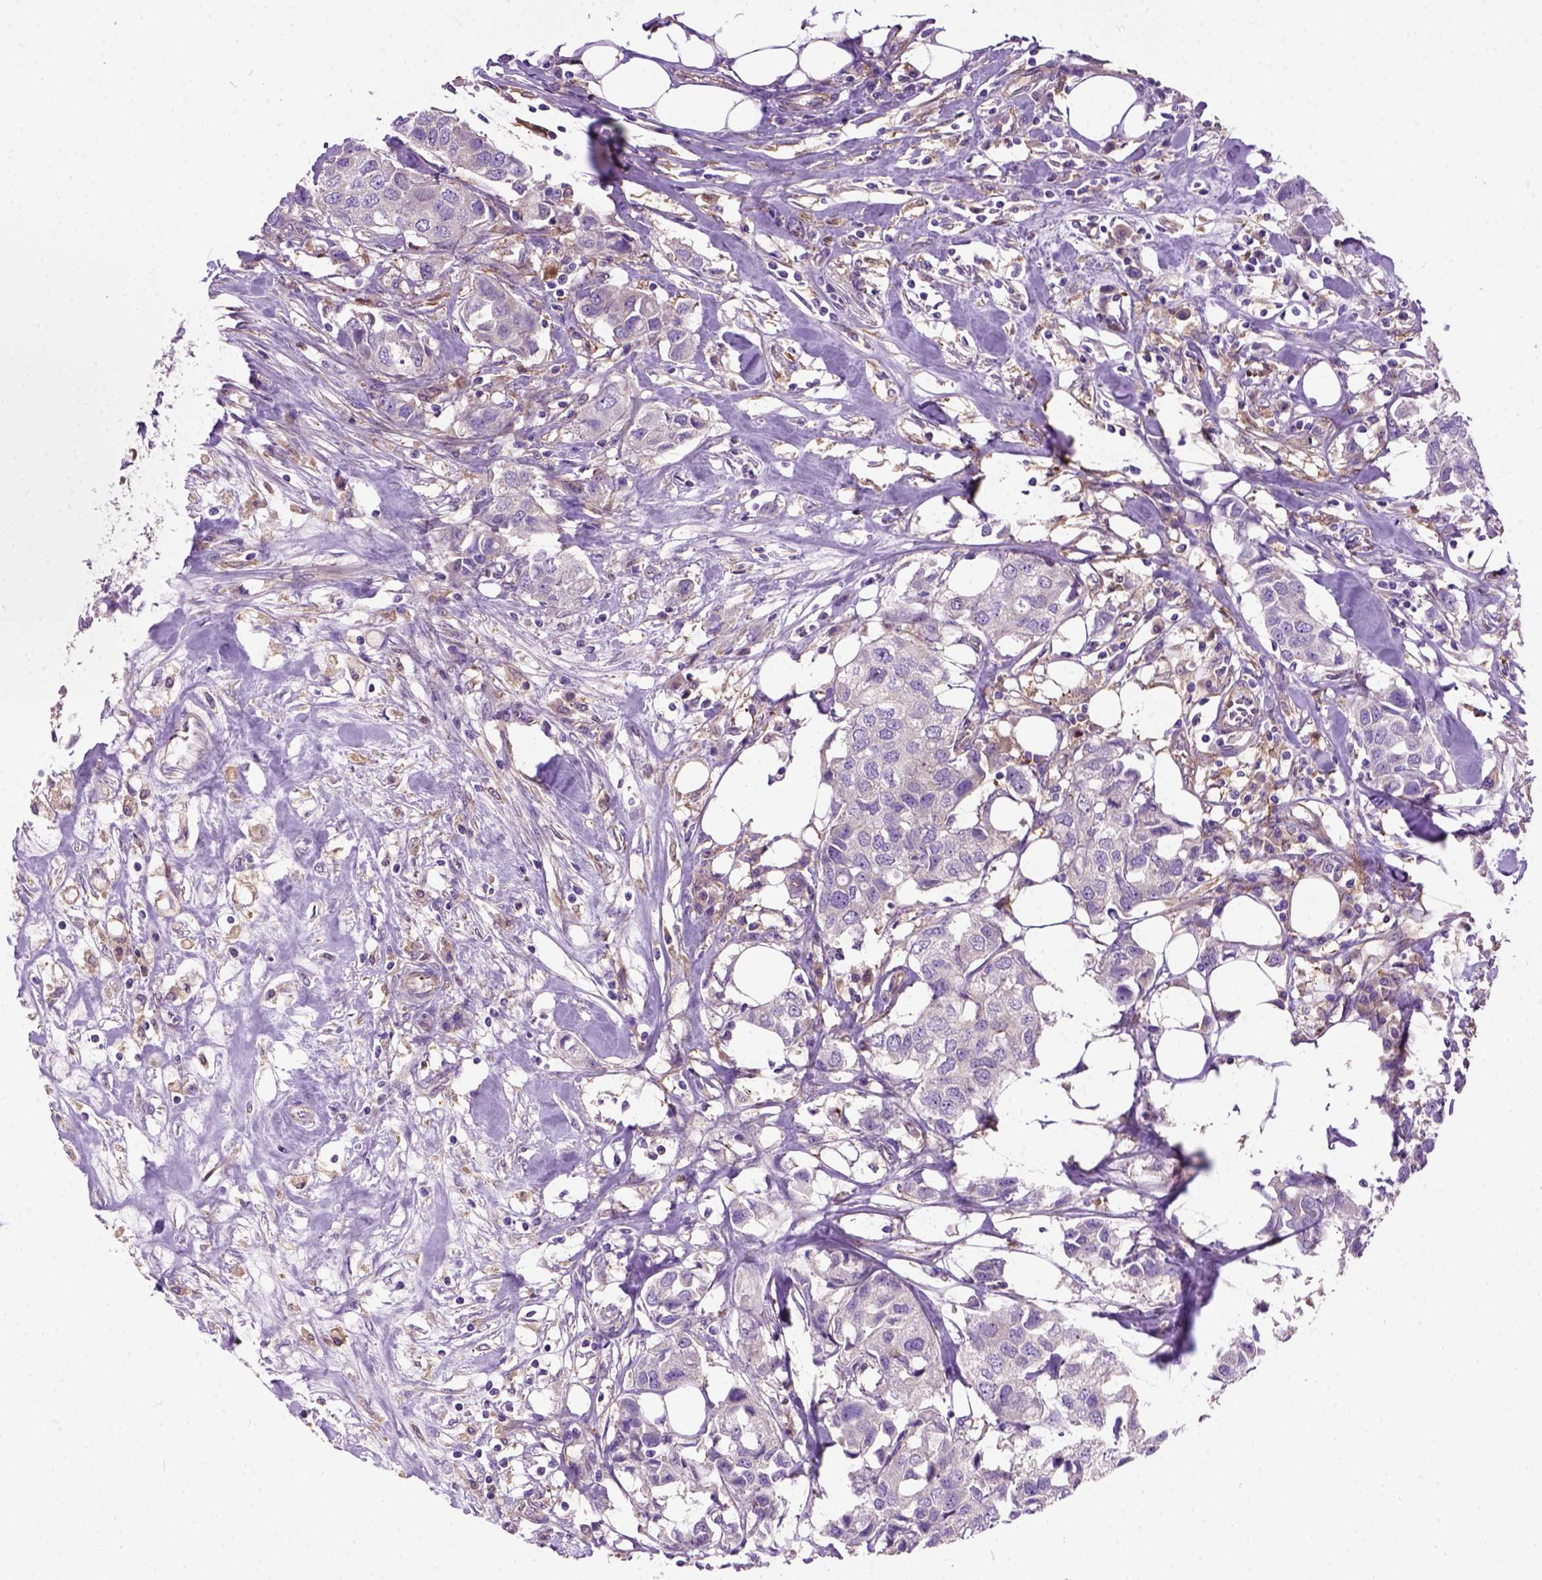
{"staining": {"intensity": "negative", "quantity": "none", "location": "none"}, "tissue": "breast cancer", "cell_type": "Tumor cells", "image_type": "cancer", "snomed": [{"axis": "morphology", "description": "Duct carcinoma"}, {"axis": "topography", "description": "Breast"}], "caption": "Image shows no protein expression in tumor cells of breast cancer (infiltrating ductal carcinoma) tissue.", "gene": "SEMA4F", "patient": {"sex": "female", "age": 80}}